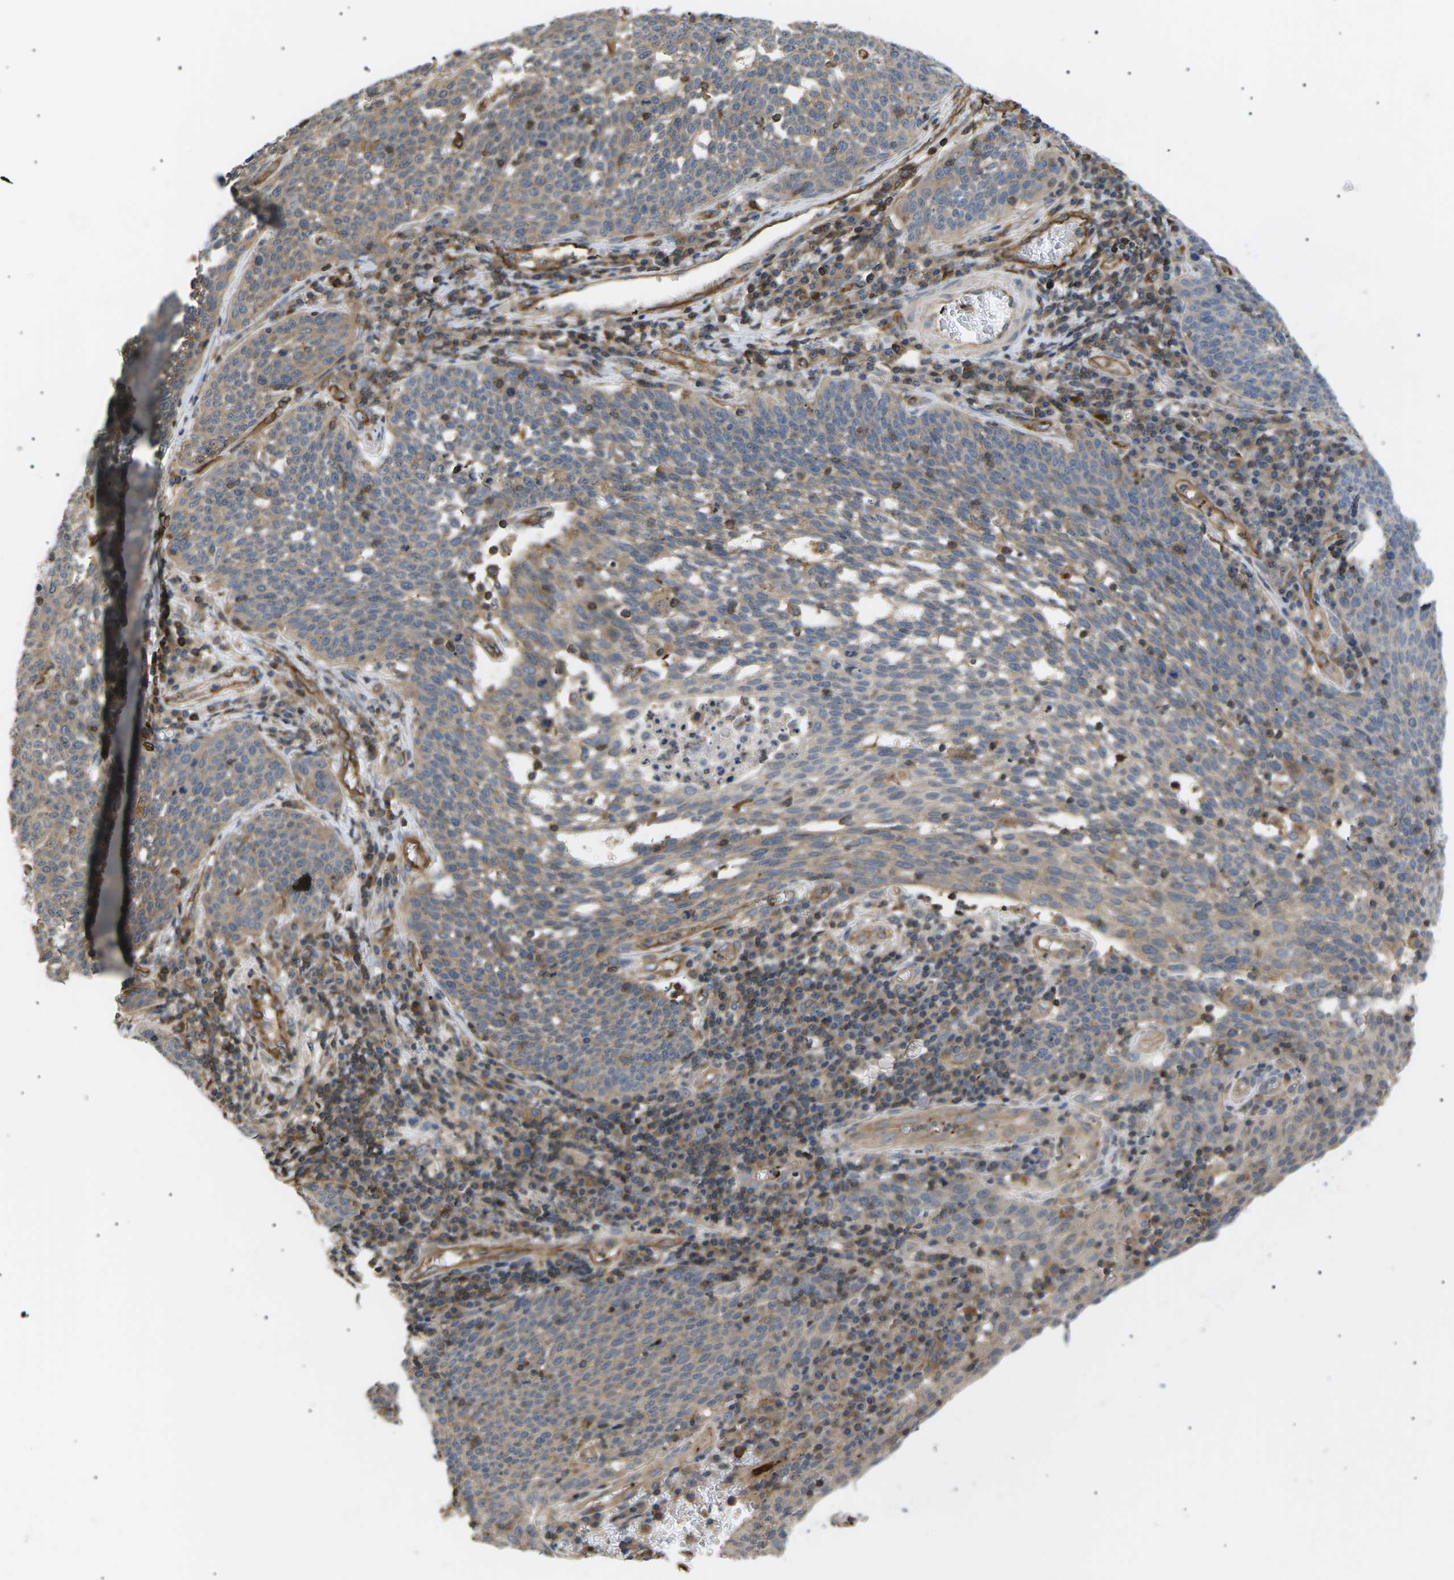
{"staining": {"intensity": "weak", "quantity": ">75%", "location": "cytoplasmic/membranous"}, "tissue": "cervical cancer", "cell_type": "Tumor cells", "image_type": "cancer", "snomed": [{"axis": "morphology", "description": "Squamous cell carcinoma, NOS"}, {"axis": "topography", "description": "Cervix"}], "caption": "Tumor cells exhibit weak cytoplasmic/membranous staining in approximately >75% of cells in cervical squamous cell carcinoma. The staining is performed using DAB brown chromogen to label protein expression. The nuclei are counter-stained blue using hematoxylin.", "gene": "TMTC4", "patient": {"sex": "female", "age": 34}}